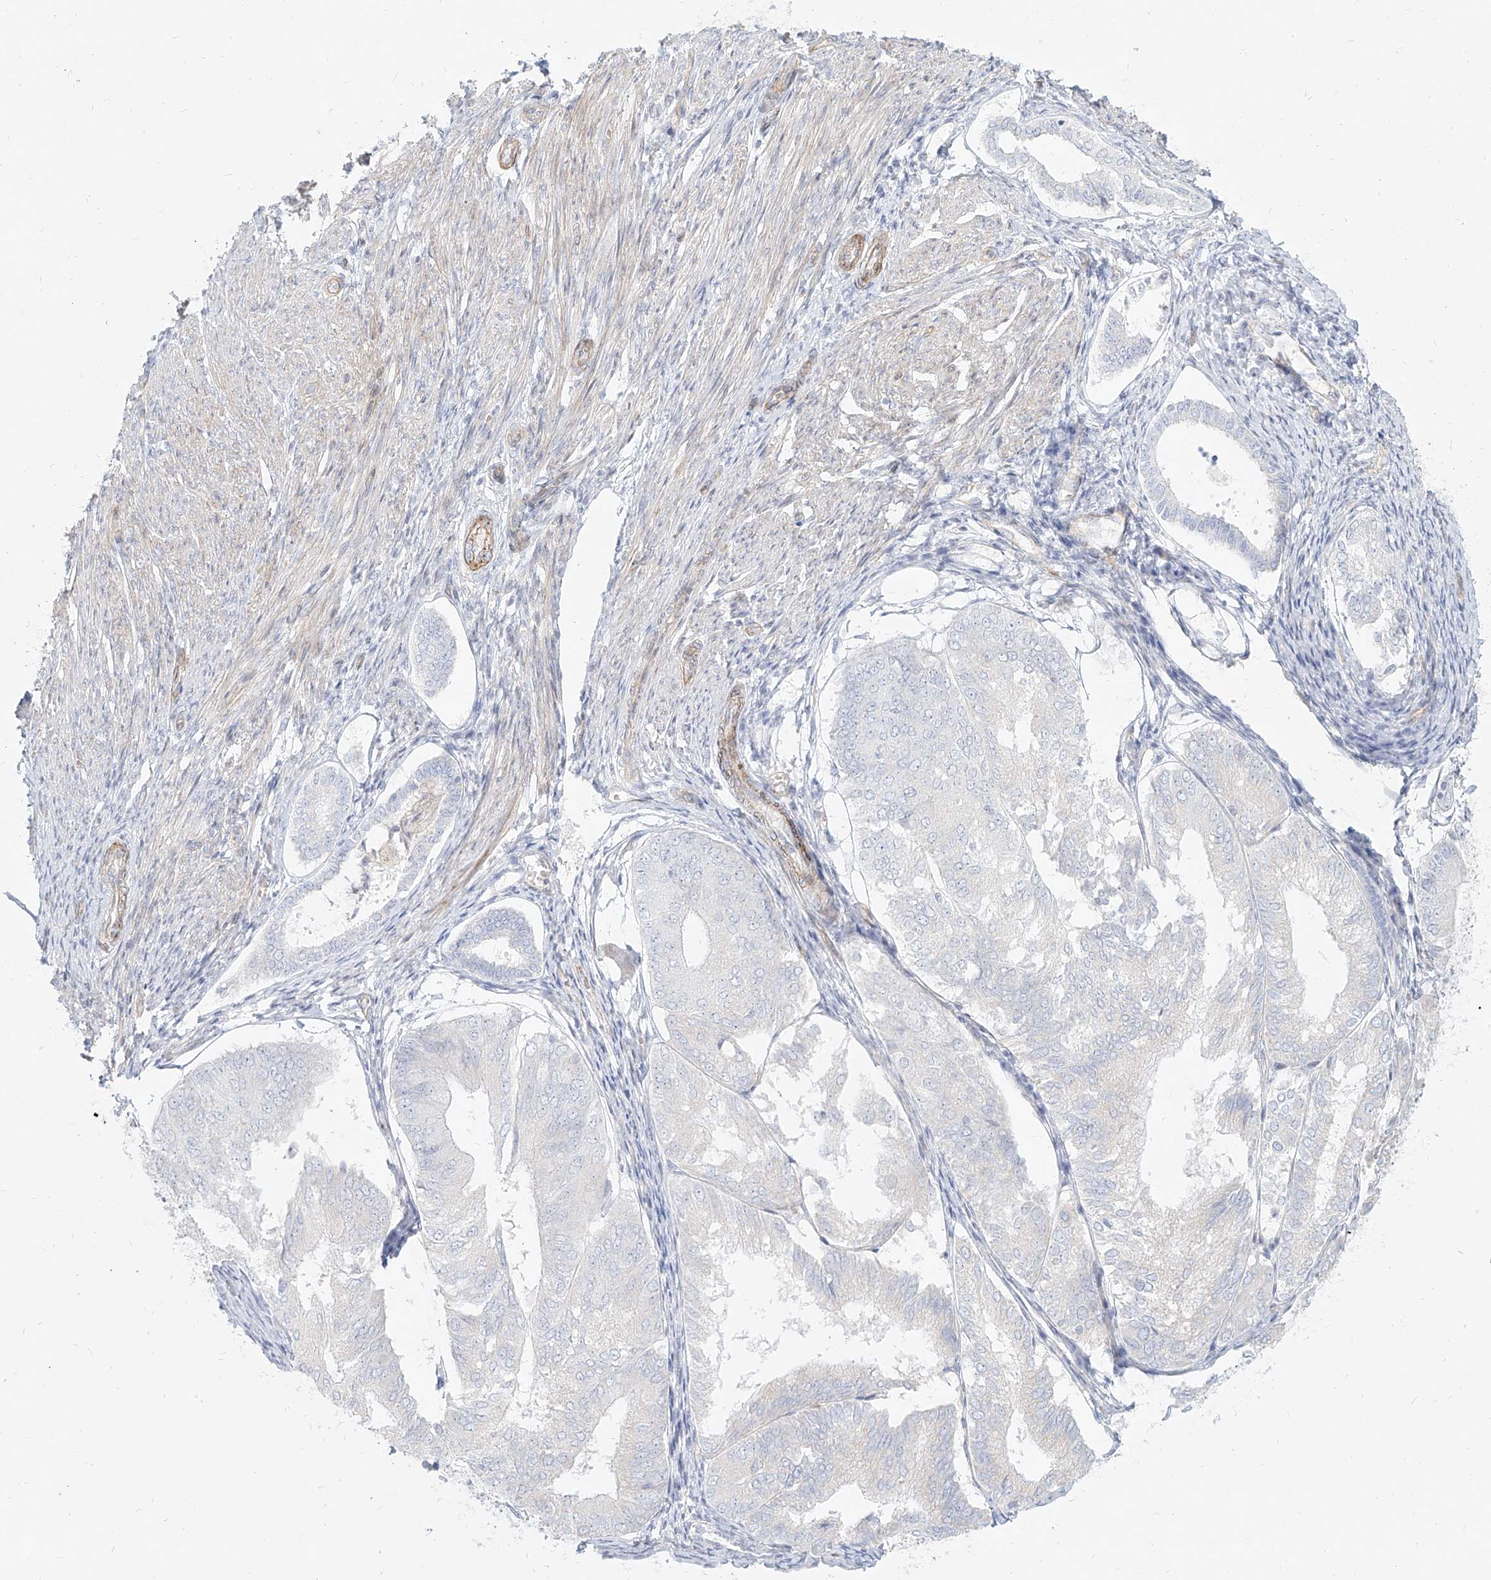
{"staining": {"intensity": "negative", "quantity": "none", "location": "none"}, "tissue": "endometrial cancer", "cell_type": "Tumor cells", "image_type": "cancer", "snomed": [{"axis": "morphology", "description": "Adenocarcinoma, NOS"}, {"axis": "topography", "description": "Endometrium"}], "caption": "Endometrial adenocarcinoma was stained to show a protein in brown. There is no significant positivity in tumor cells. (DAB (3,3'-diaminobenzidine) IHC visualized using brightfield microscopy, high magnification).", "gene": "ITPKB", "patient": {"sex": "female", "age": 81}}